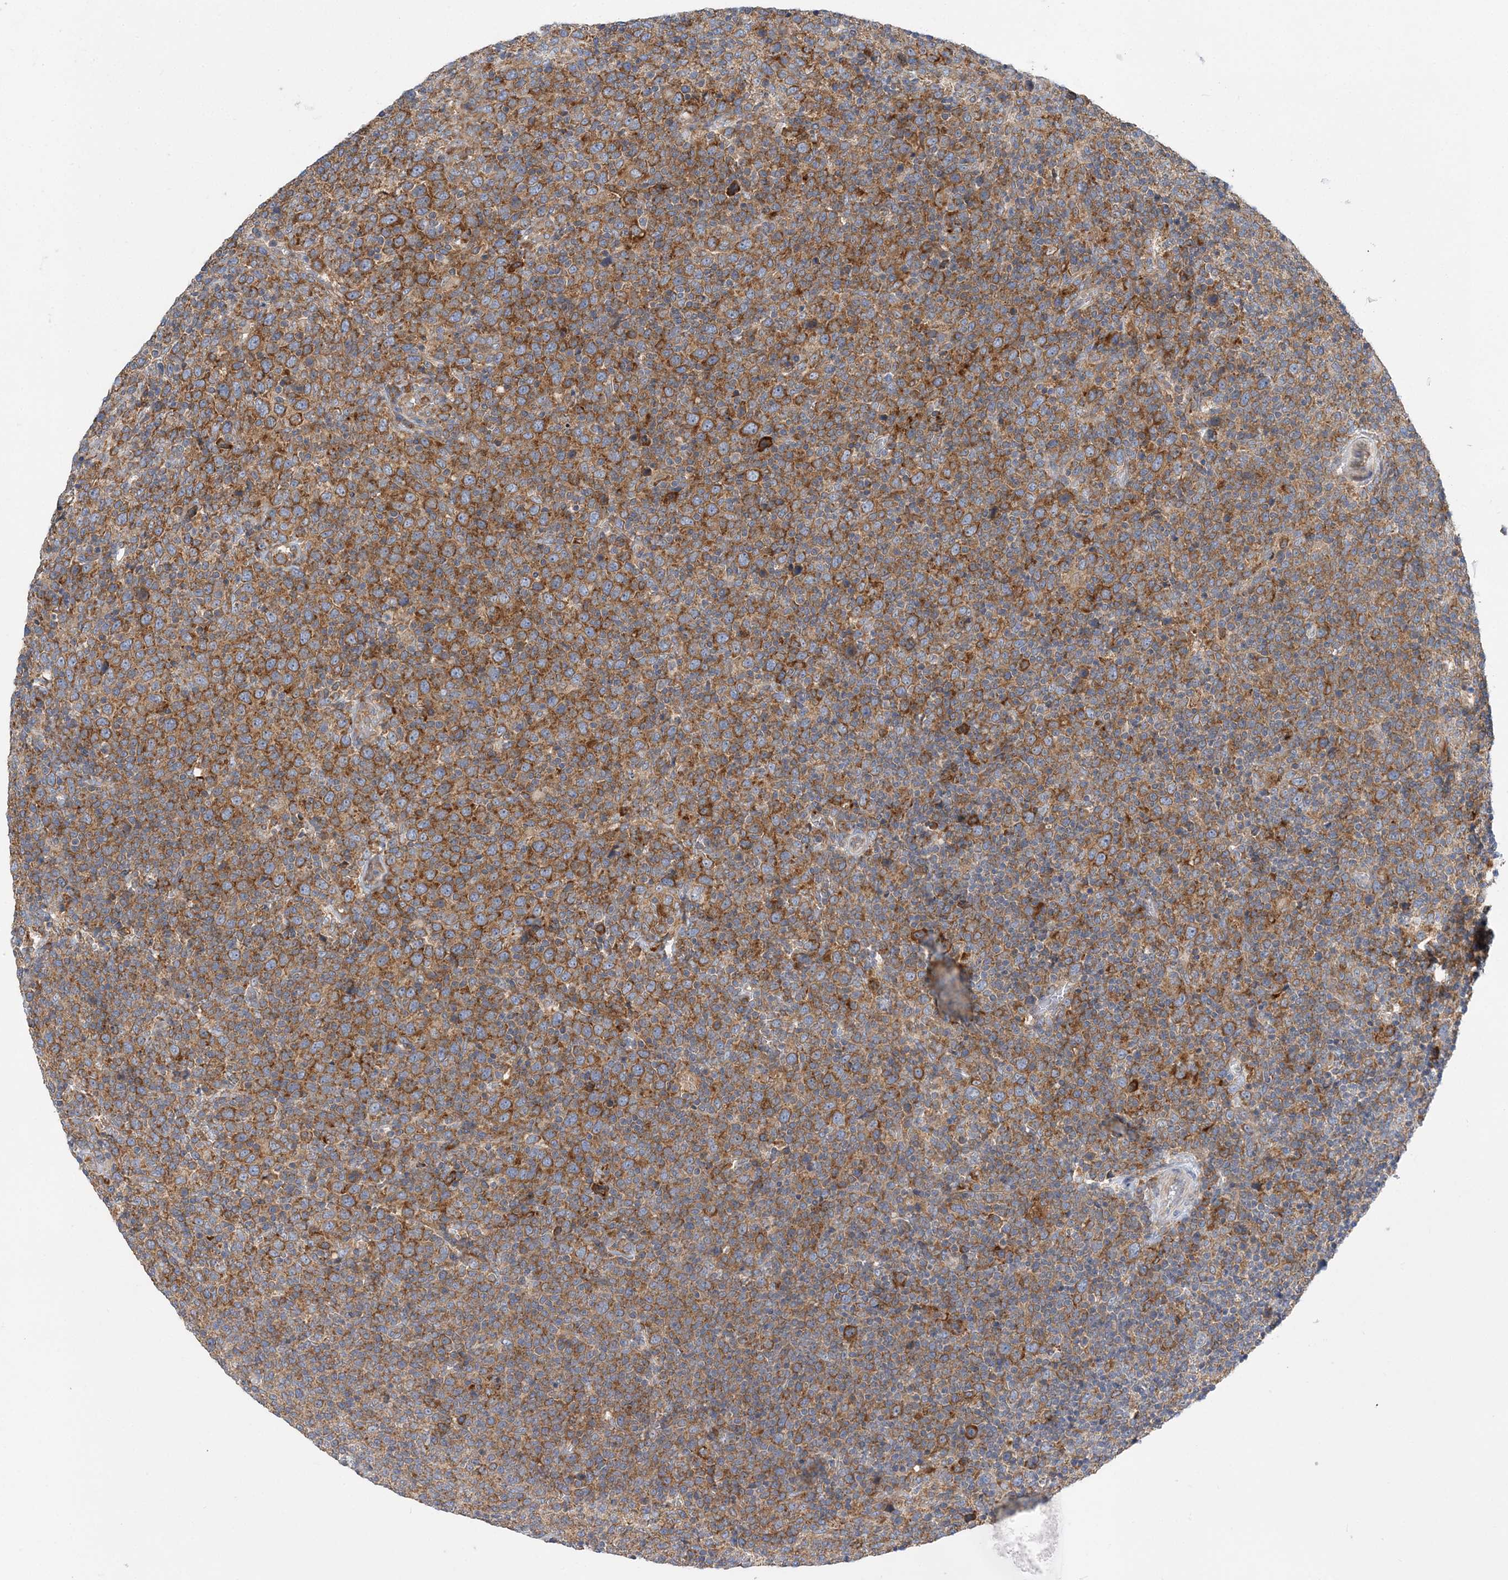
{"staining": {"intensity": "strong", "quantity": ">75%", "location": "cytoplasmic/membranous"}, "tissue": "lymphoma", "cell_type": "Tumor cells", "image_type": "cancer", "snomed": [{"axis": "morphology", "description": "Malignant lymphoma, non-Hodgkin's type, High grade"}, {"axis": "topography", "description": "Lymph node"}], "caption": "An immunohistochemistry histopathology image of tumor tissue is shown. Protein staining in brown labels strong cytoplasmic/membranous positivity in lymphoma within tumor cells. (brown staining indicates protein expression, while blue staining denotes nuclei).", "gene": "LARP4B", "patient": {"sex": "male", "age": 61}}